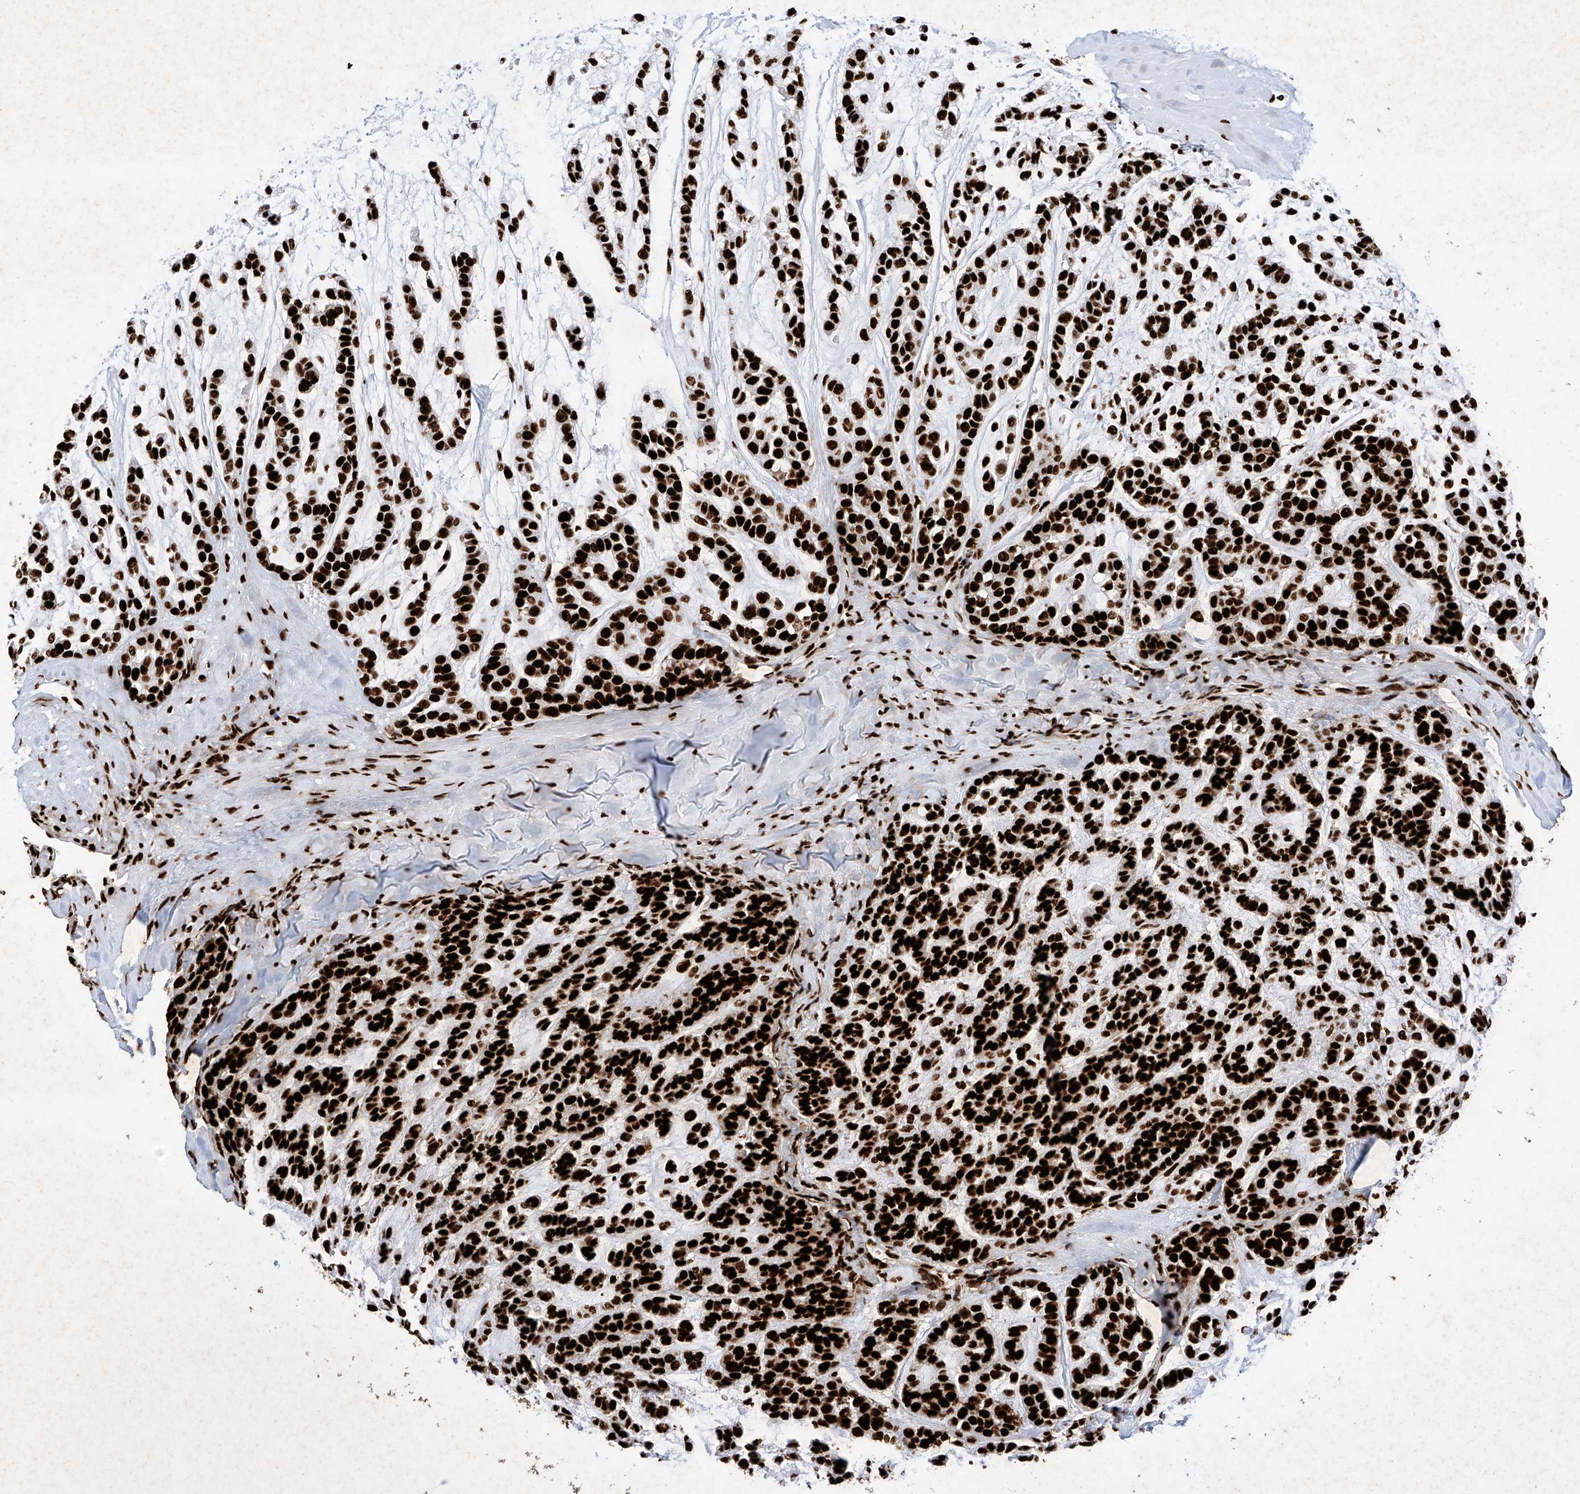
{"staining": {"intensity": "strong", "quantity": ">75%", "location": "nuclear"}, "tissue": "head and neck cancer", "cell_type": "Tumor cells", "image_type": "cancer", "snomed": [{"axis": "morphology", "description": "Adenocarcinoma, NOS"}, {"axis": "morphology", "description": "Adenoma, NOS"}, {"axis": "topography", "description": "Head-Neck"}], "caption": "This micrograph displays IHC staining of head and neck cancer, with high strong nuclear positivity in about >75% of tumor cells.", "gene": "SRSF6", "patient": {"sex": "female", "age": 55}}